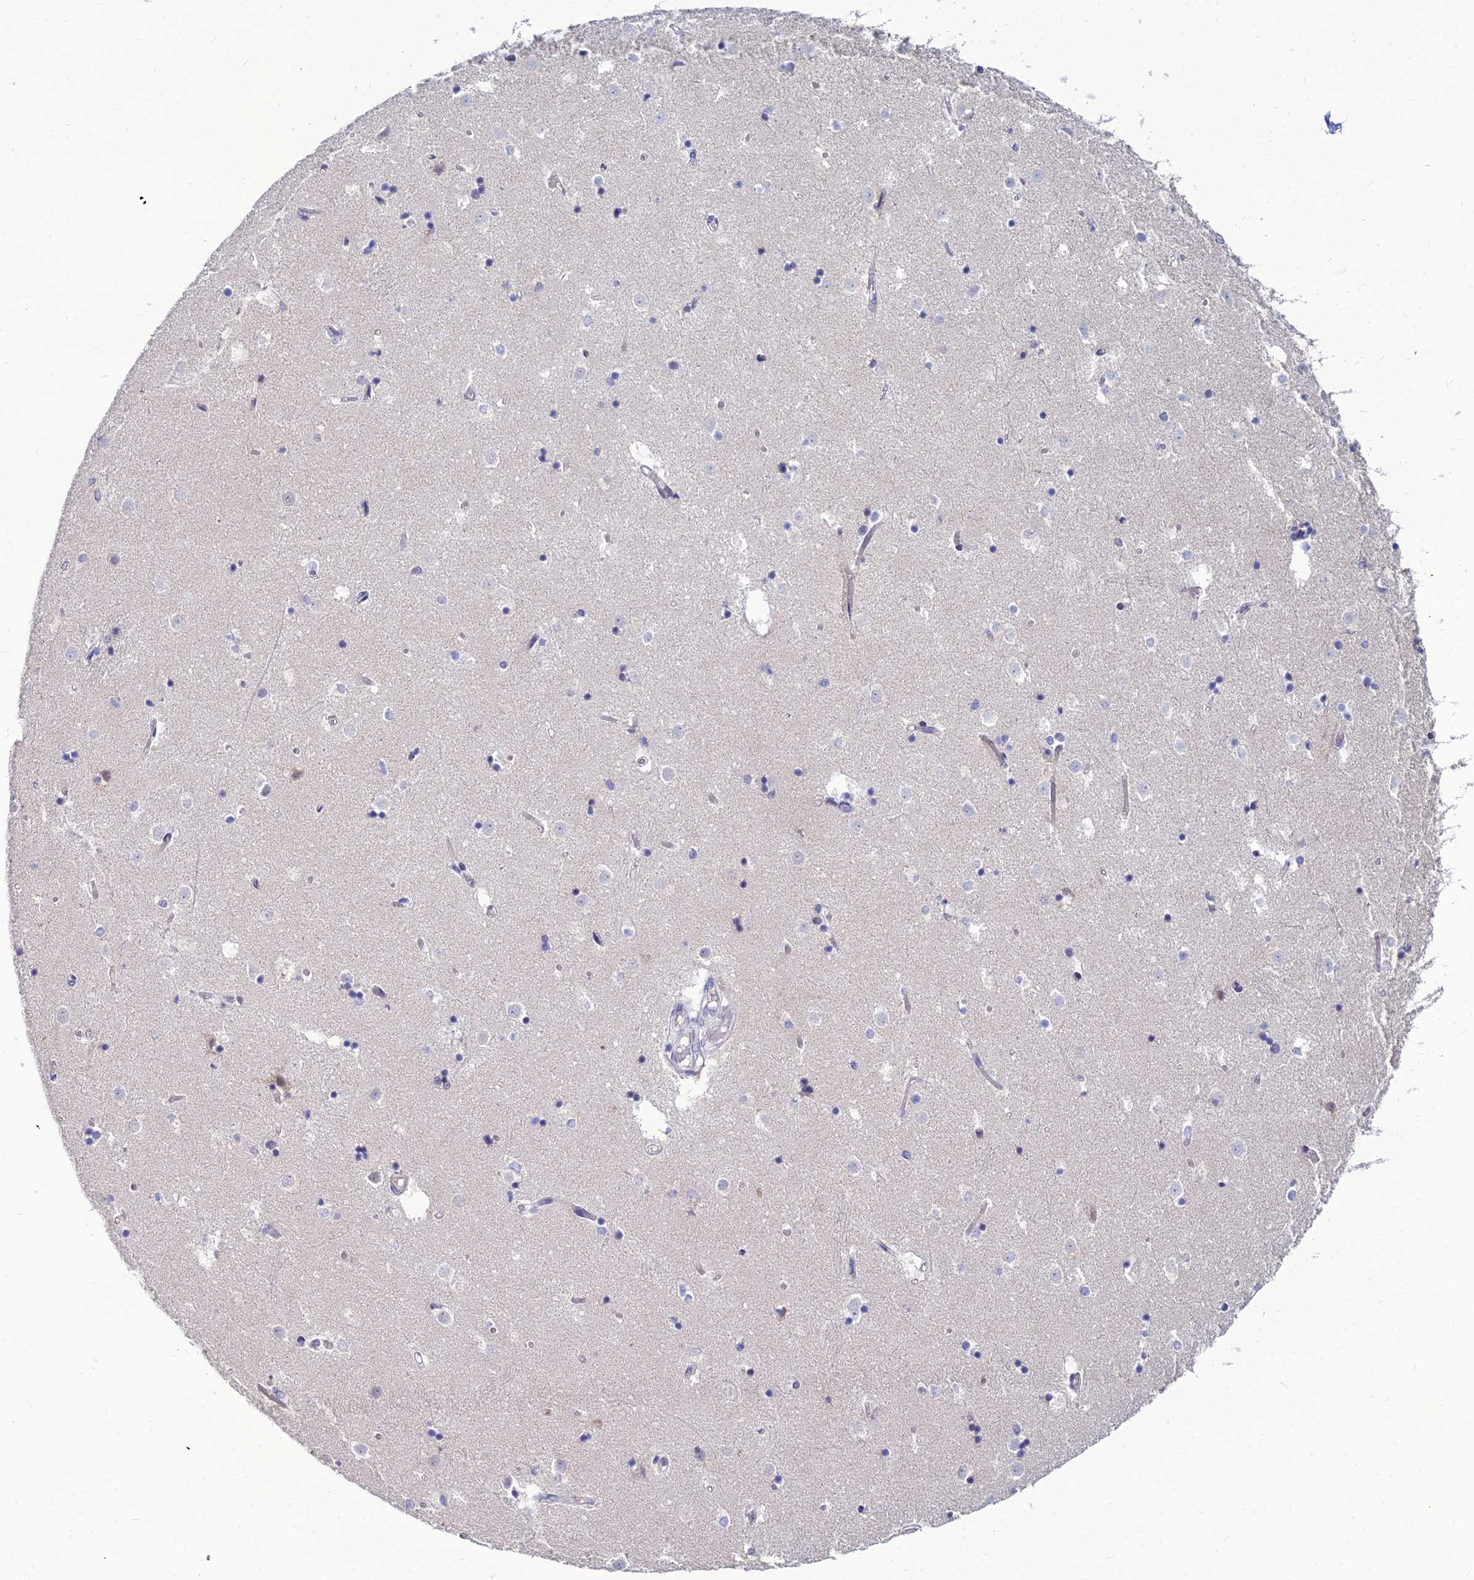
{"staining": {"intensity": "negative", "quantity": "none", "location": "none"}, "tissue": "caudate", "cell_type": "Glial cells", "image_type": "normal", "snomed": [{"axis": "morphology", "description": "Normal tissue, NOS"}, {"axis": "topography", "description": "Lateral ventricle wall"}], "caption": "Immunohistochemistry image of normal caudate: caudate stained with DAB (3,3'-diaminobenzidine) shows no significant protein expression in glial cells. The staining was performed using DAB to visualize the protein expression in brown, while the nuclei were stained in blue with hematoxylin (Magnification: 20x).", "gene": "GOLGA6A", "patient": {"sex": "female", "age": 52}}